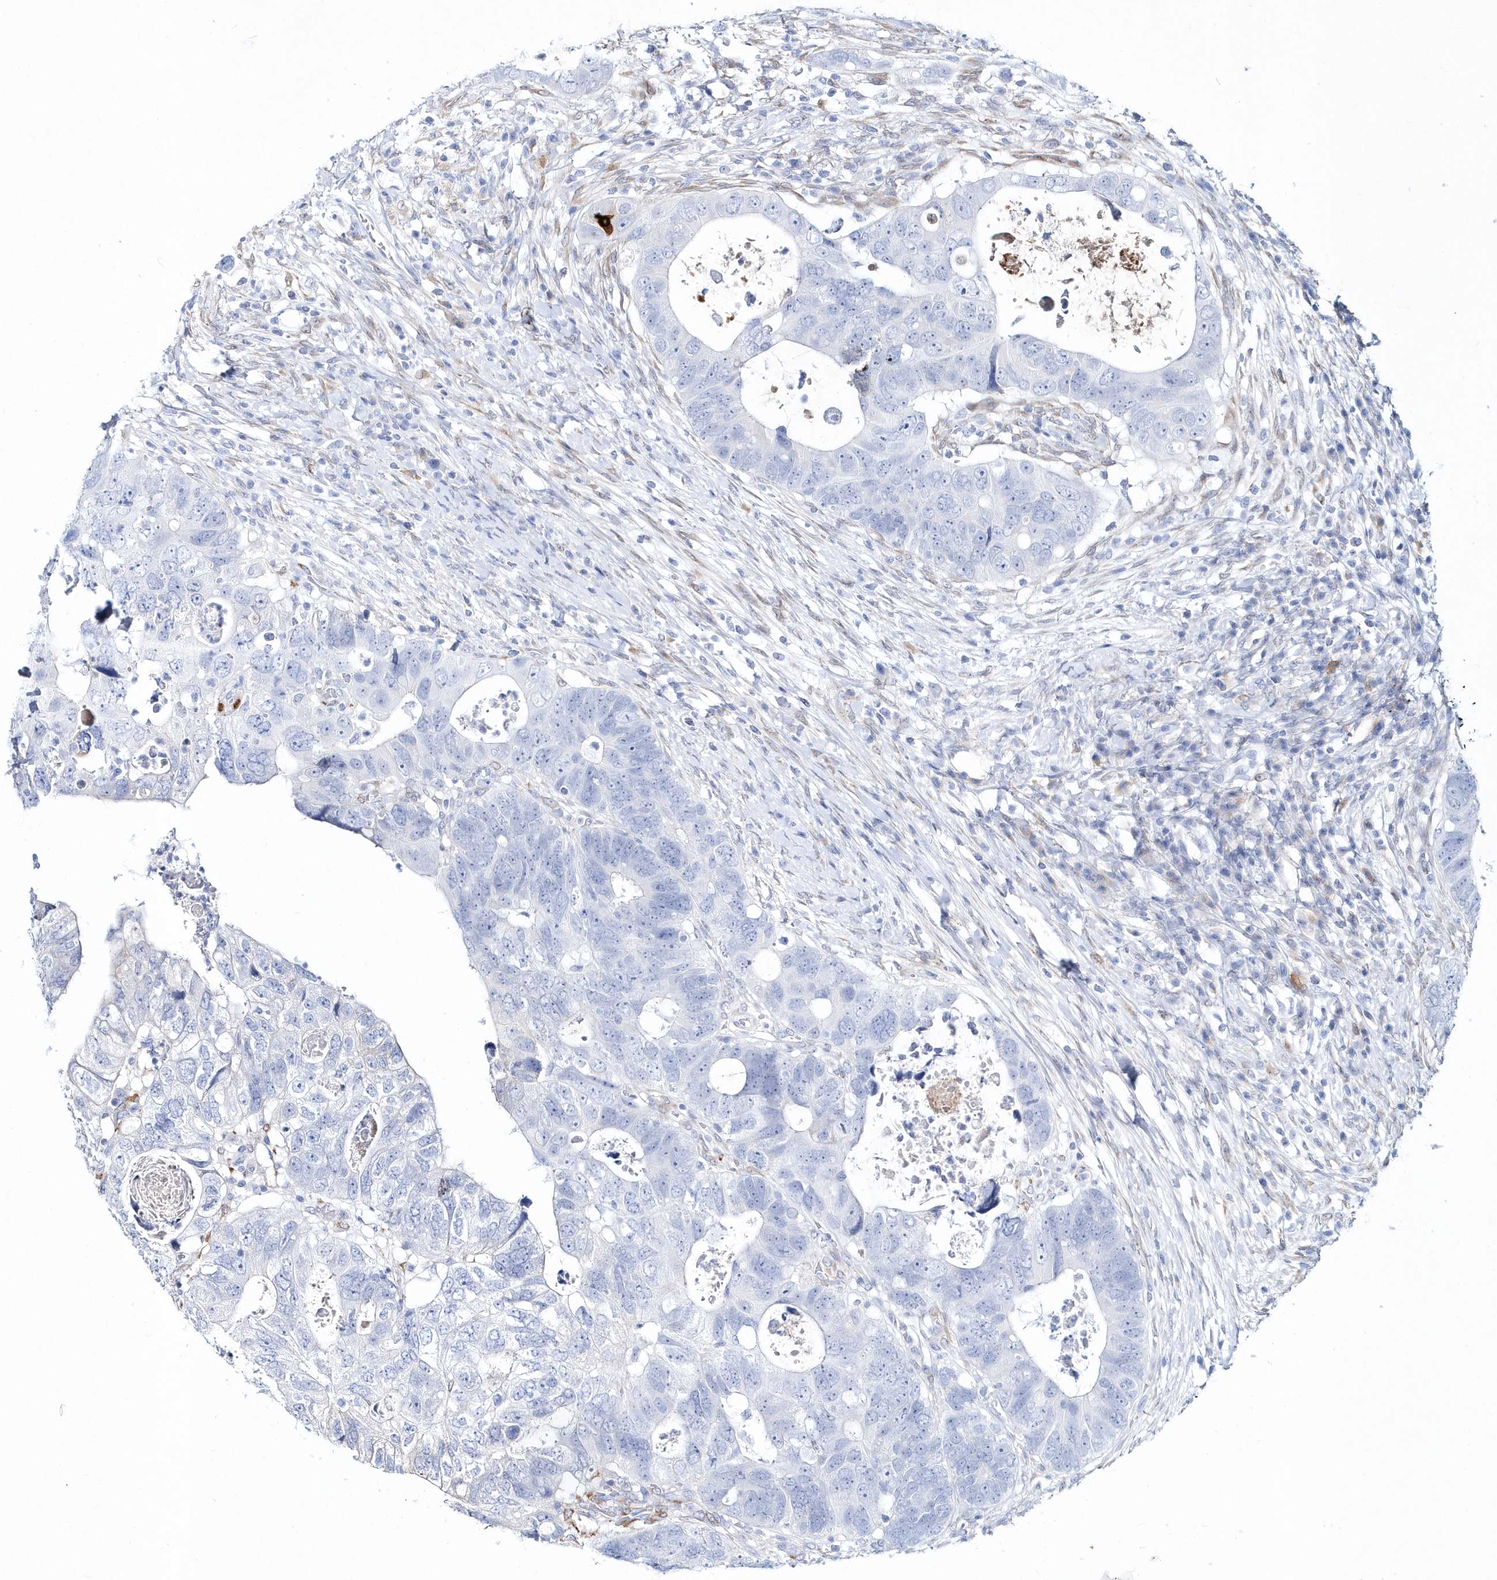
{"staining": {"intensity": "negative", "quantity": "none", "location": "none"}, "tissue": "colorectal cancer", "cell_type": "Tumor cells", "image_type": "cancer", "snomed": [{"axis": "morphology", "description": "Adenocarcinoma, NOS"}, {"axis": "topography", "description": "Rectum"}], "caption": "An immunohistochemistry (IHC) image of colorectal cancer is shown. There is no staining in tumor cells of colorectal cancer. Nuclei are stained in blue.", "gene": "SPINK7", "patient": {"sex": "male", "age": 59}}